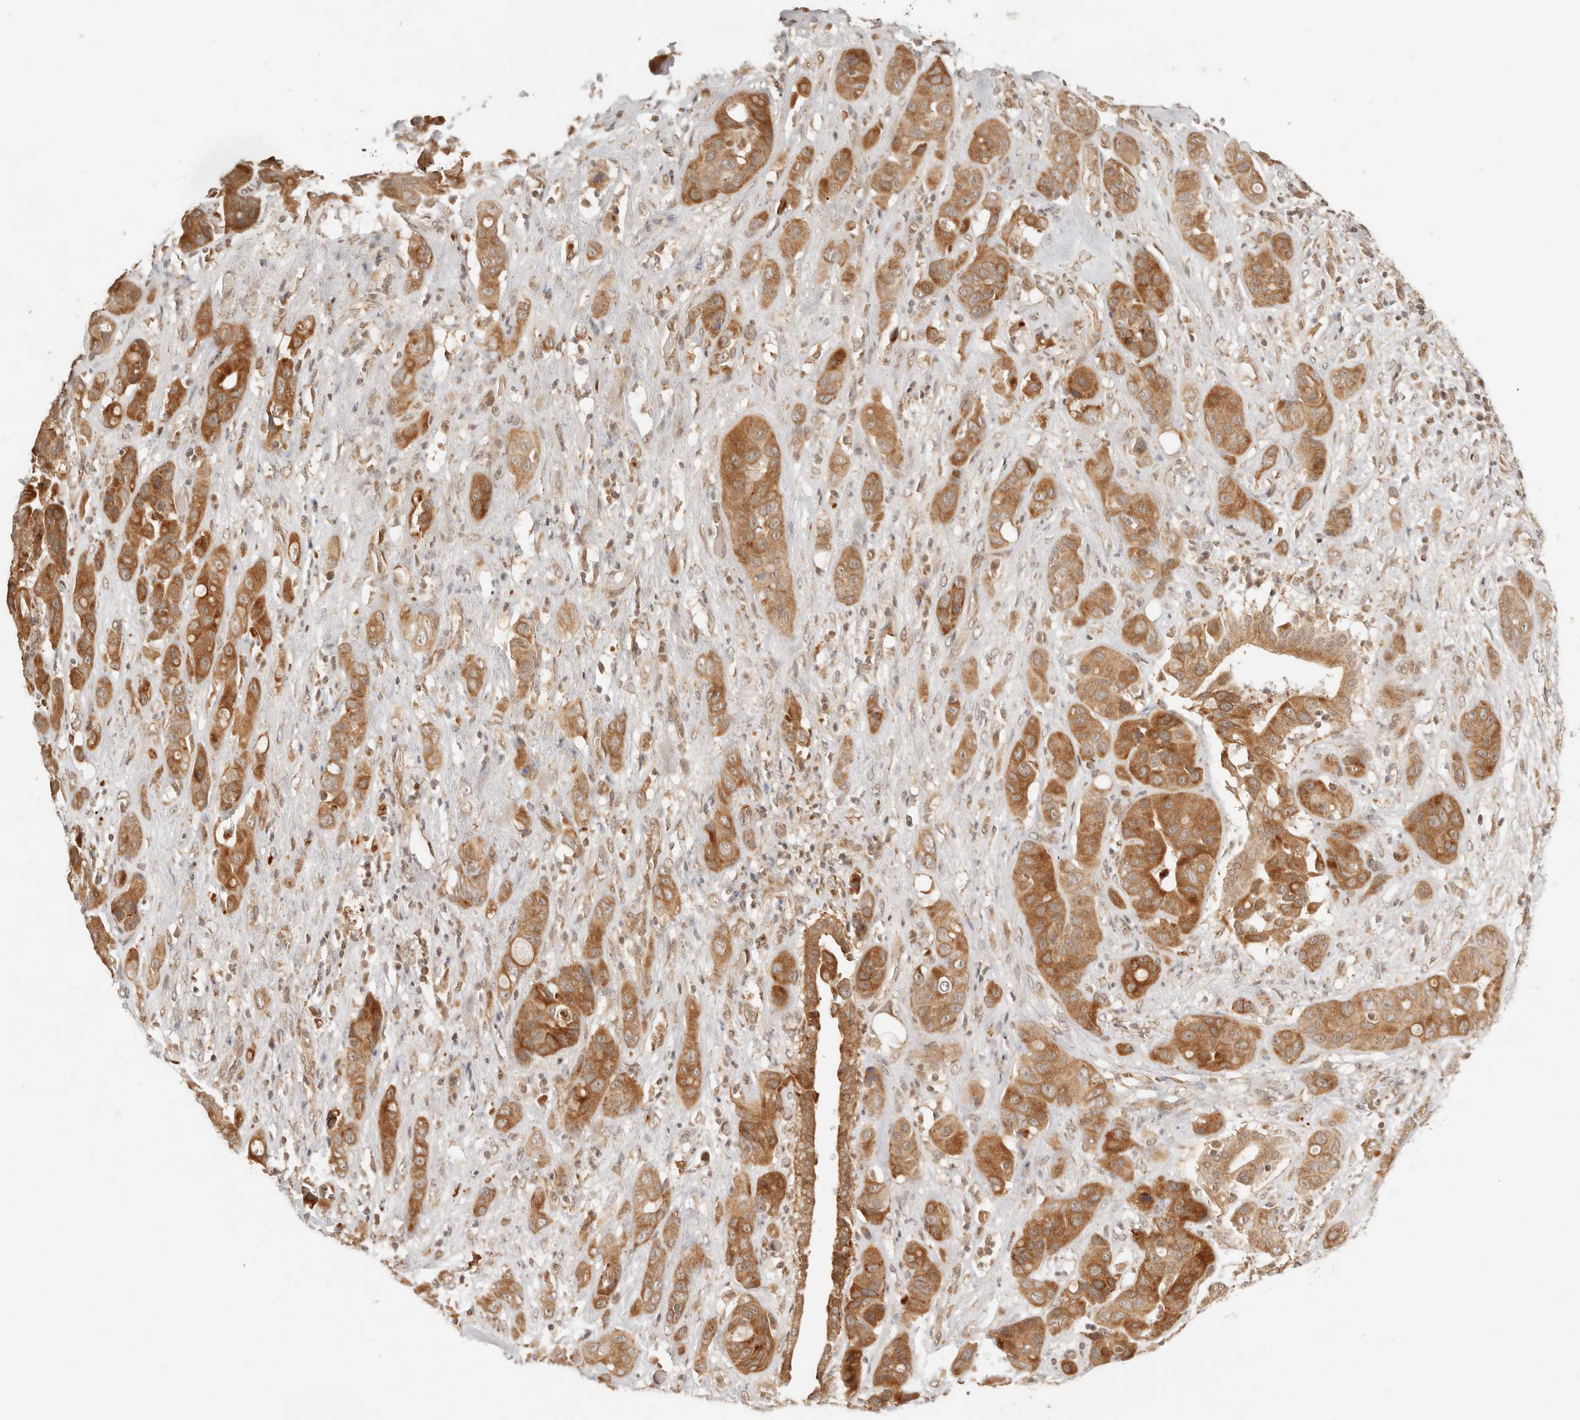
{"staining": {"intensity": "moderate", "quantity": ">75%", "location": "cytoplasmic/membranous"}, "tissue": "liver cancer", "cell_type": "Tumor cells", "image_type": "cancer", "snomed": [{"axis": "morphology", "description": "Cholangiocarcinoma"}, {"axis": "topography", "description": "Liver"}], "caption": "Liver cancer (cholangiocarcinoma) stained for a protein shows moderate cytoplasmic/membranous positivity in tumor cells.", "gene": "BAALC", "patient": {"sex": "female", "age": 52}}